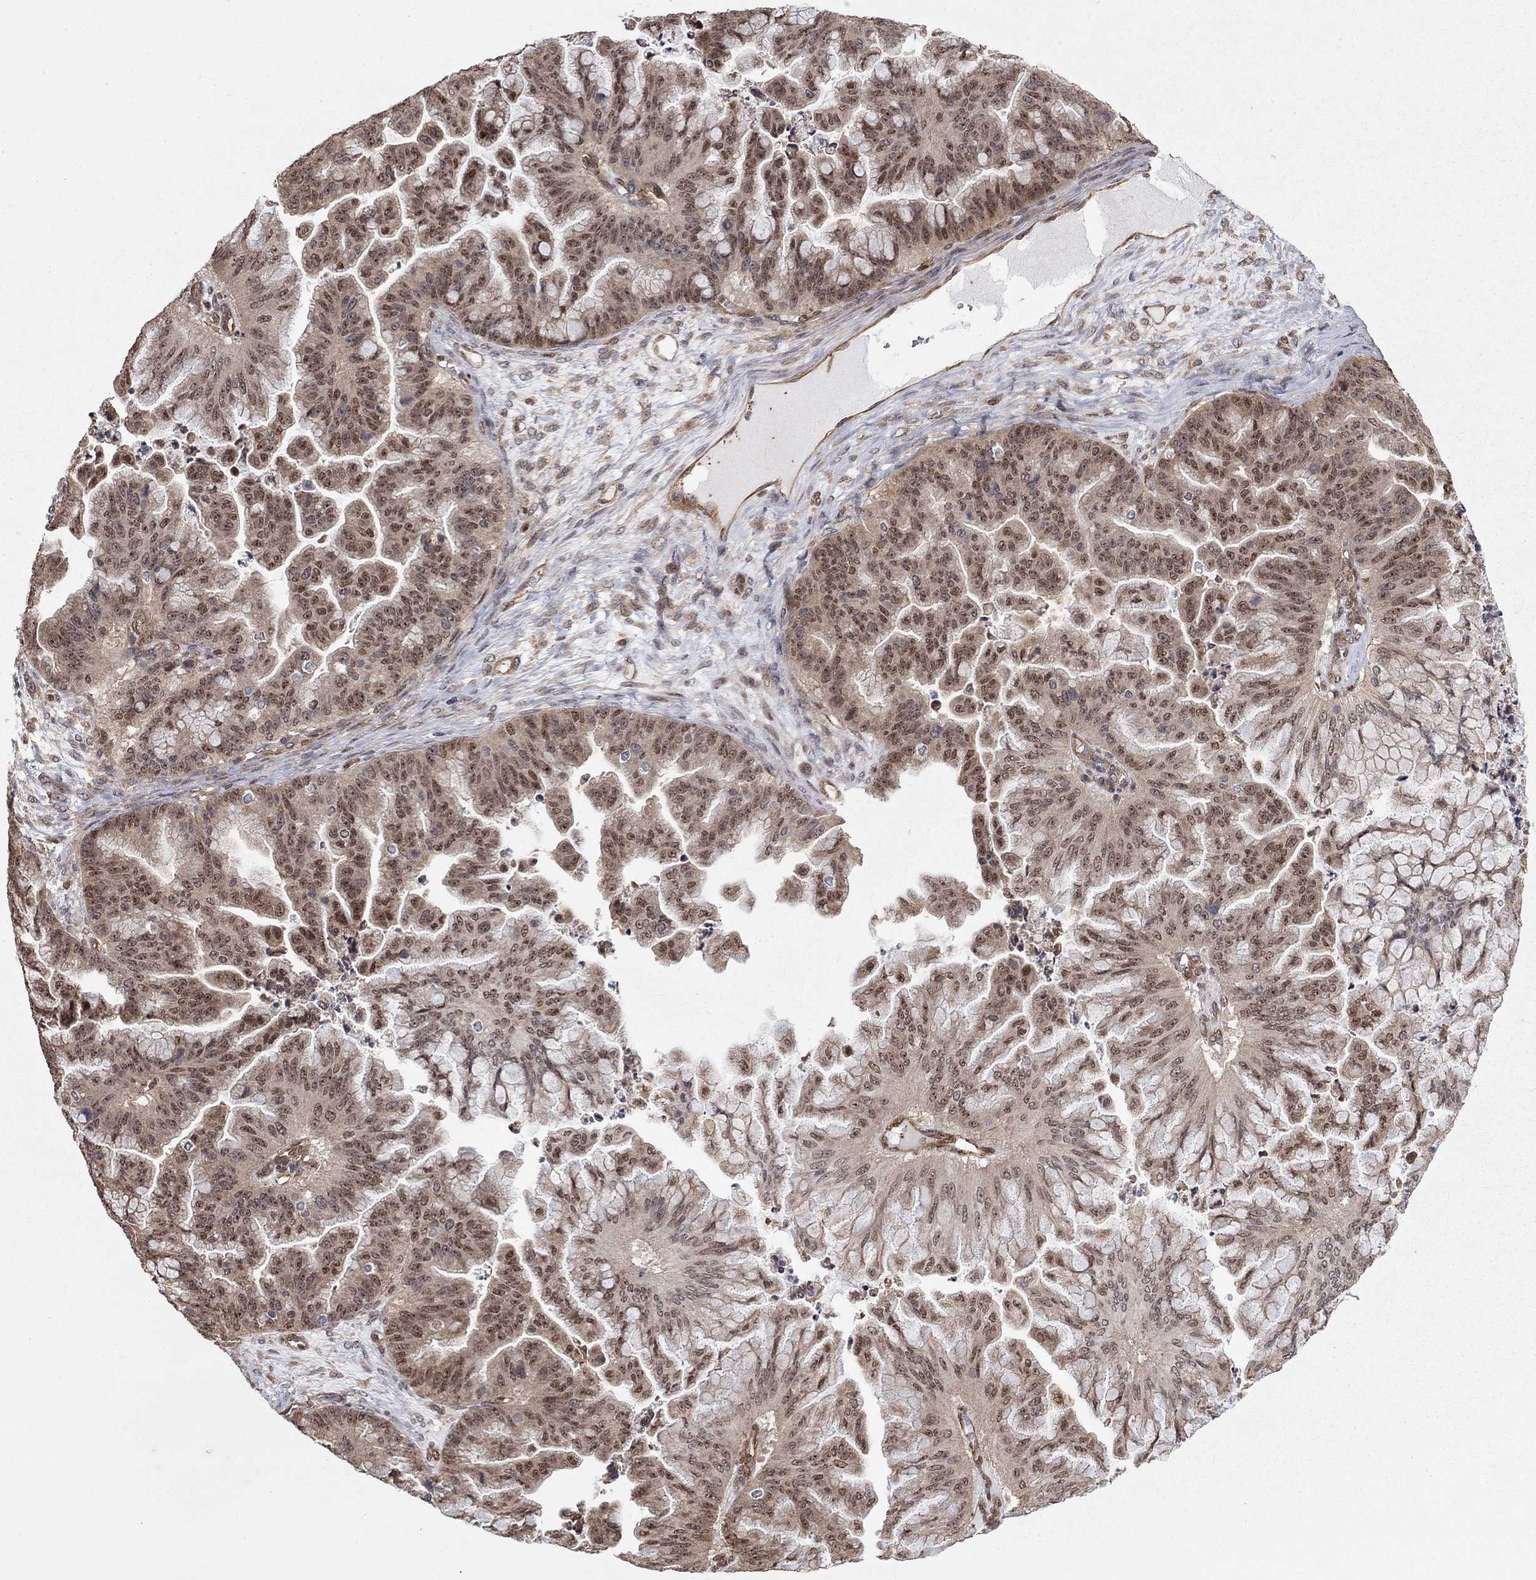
{"staining": {"intensity": "moderate", "quantity": "25%-75%", "location": "cytoplasmic/membranous,nuclear"}, "tissue": "ovarian cancer", "cell_type": "Tumor cells", "image_type": "cancer", "snomed": [{"axis": "morphology", "description": "Cystadenocarcinoma, mucinous, NOS"}, {"axis": "topography", "description": "Ovary"}], "caption": "Immunohistochemical staining of human ovarian cancer (mucinous cystadenocarcinoma) shows moderate cytoplasmic/membranous and nuclear protein expression in approximately 25%-75% of tumor cells. Using DAB (brown) and hematoxylin (blue) stains, captured at high magnification using brightfield microscopy.", "gene": "TDP1", "patient": {"sex": "female", "age": 67}}